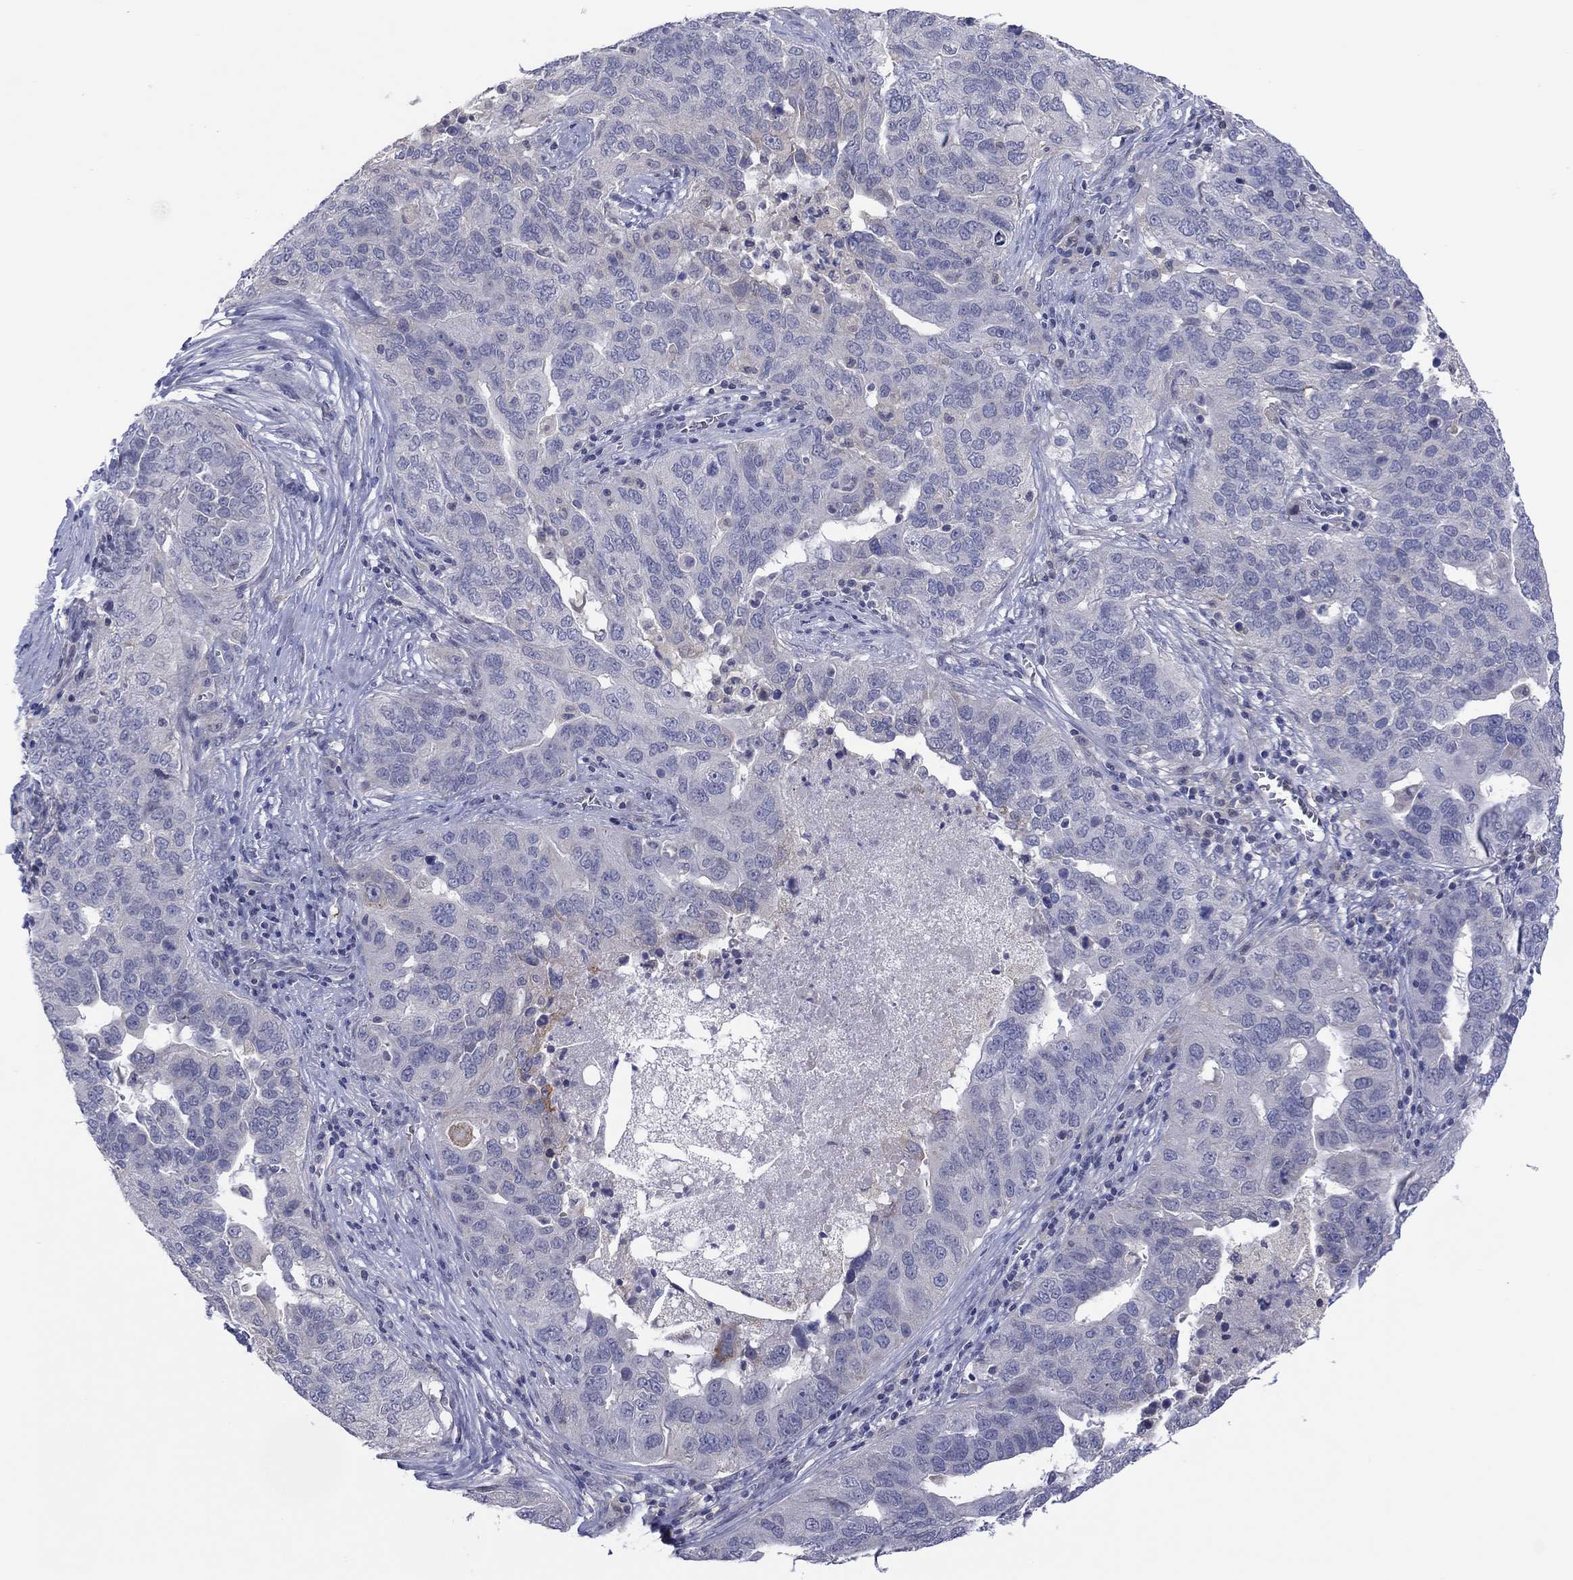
{"staining": {"intensity": "negative", "quantity": "none", "location": "none"}, "tissue": "ovarian cancer", "cell_type": "Tumor cells", "image_type": "cancer", "snomed": [{"axis": "morphology", "description": "Carcinoma, endometroid"}, {"axis": "topography", "description": "Soft tissue"}, {"axis": "topography", "description": "Ovary"}], "caption": "An image of human ovarian endometroid carcinoma is negative for staining in tumor cells. (DAB IHC with hematoxylin counter stain).", "gene": "CYP2B6", "patient": {"sex": "female", "age": 52}}